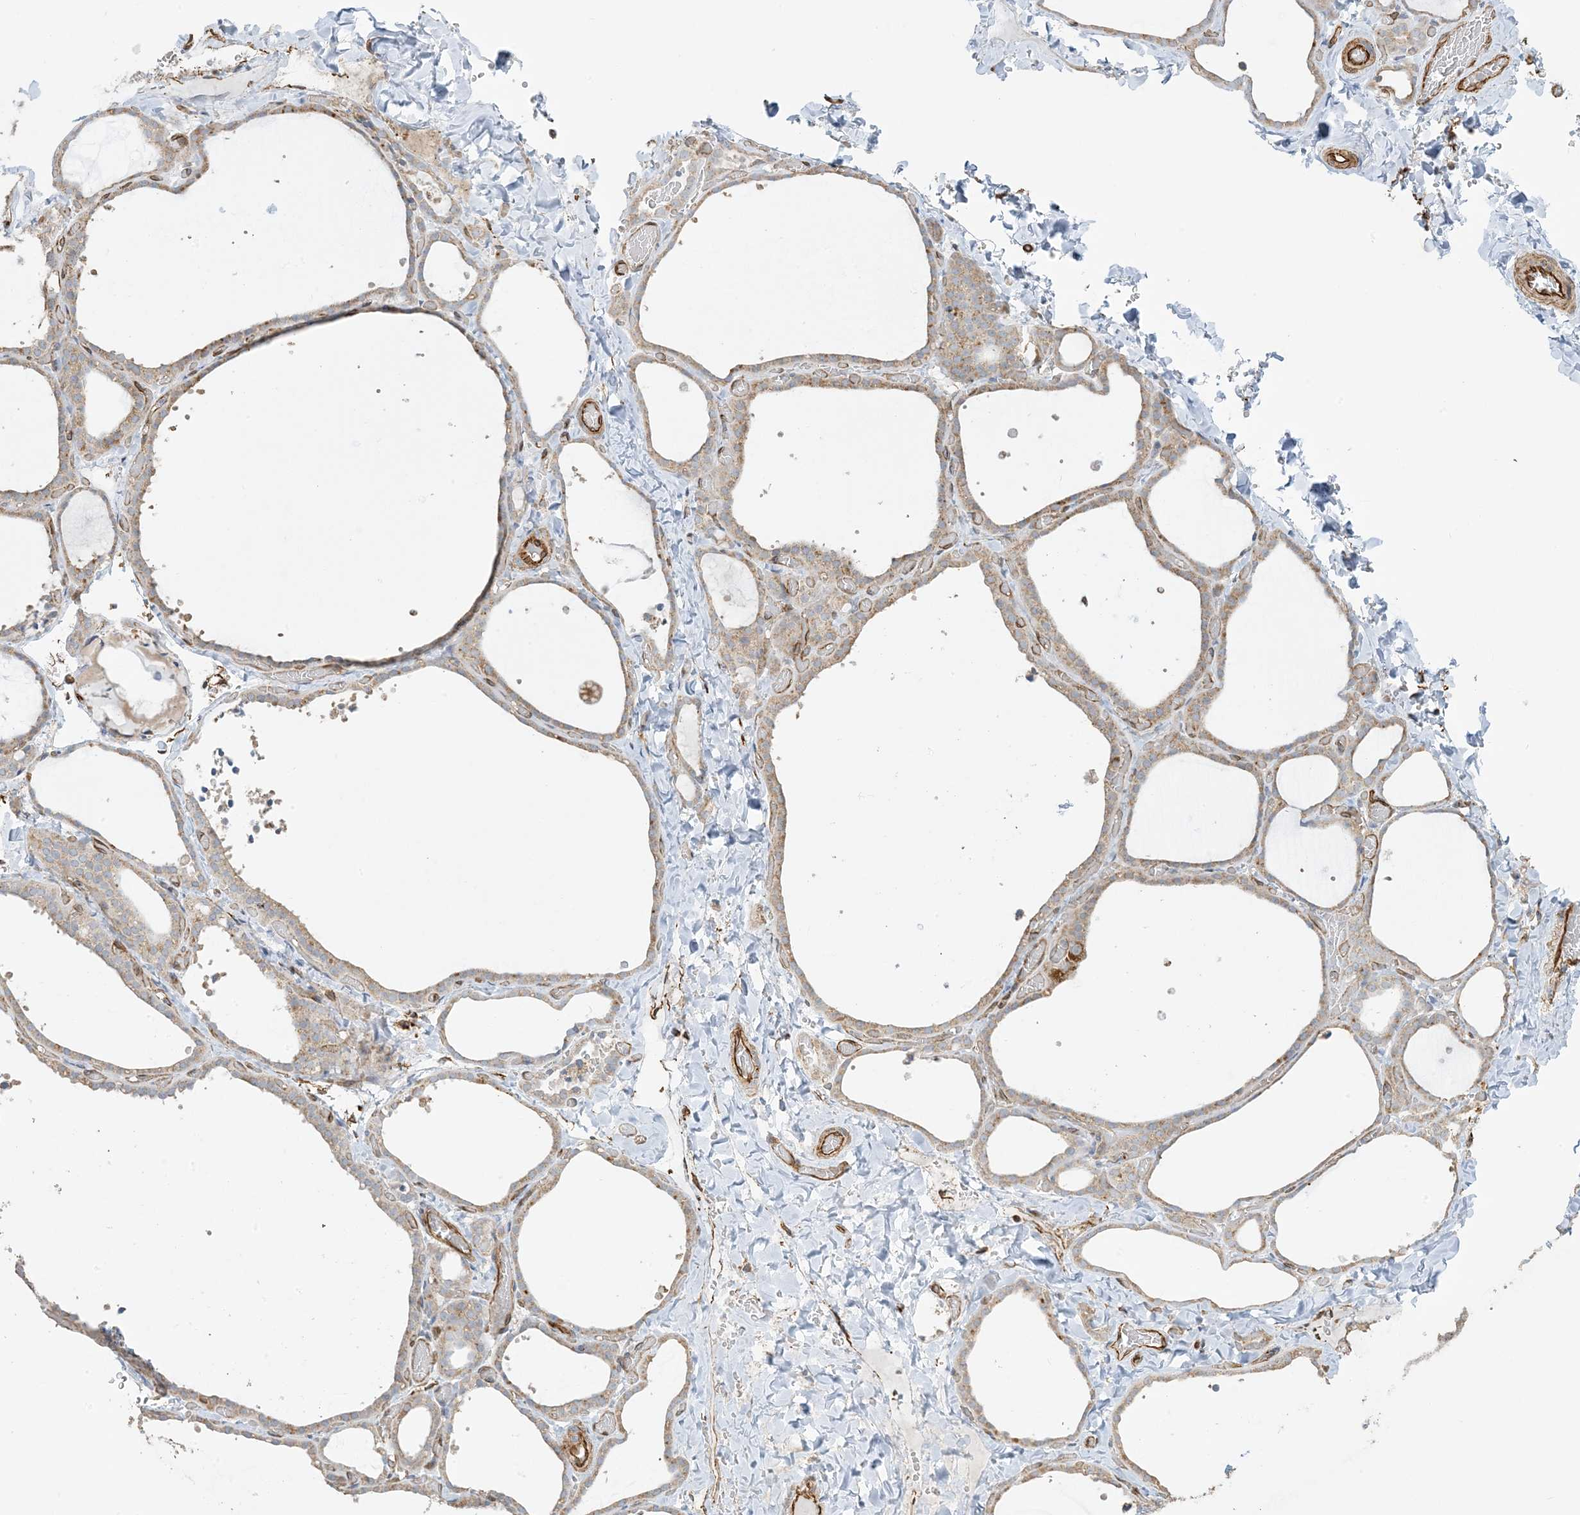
{"staining": {"intensity": "weak", "quantity": ">75%", "location": "cytoplasmic/membranous"}, "tissue": "thyroid gland", "cell_type": "Glandular cells", "image_type": "normal", "snomed": [{"axis": "morphology", "description": "Normal tissue, NOS"}, {"axis": "topography", "description": "Thyroid gland"}], "caption": "This image displays IHC staining of benign human thyroid gland, with low weak cytoplasmic/membranous staining in about >75% of glandular cells.", "gene": "AGA", "patient": {"sex": "female", "age": 22}}